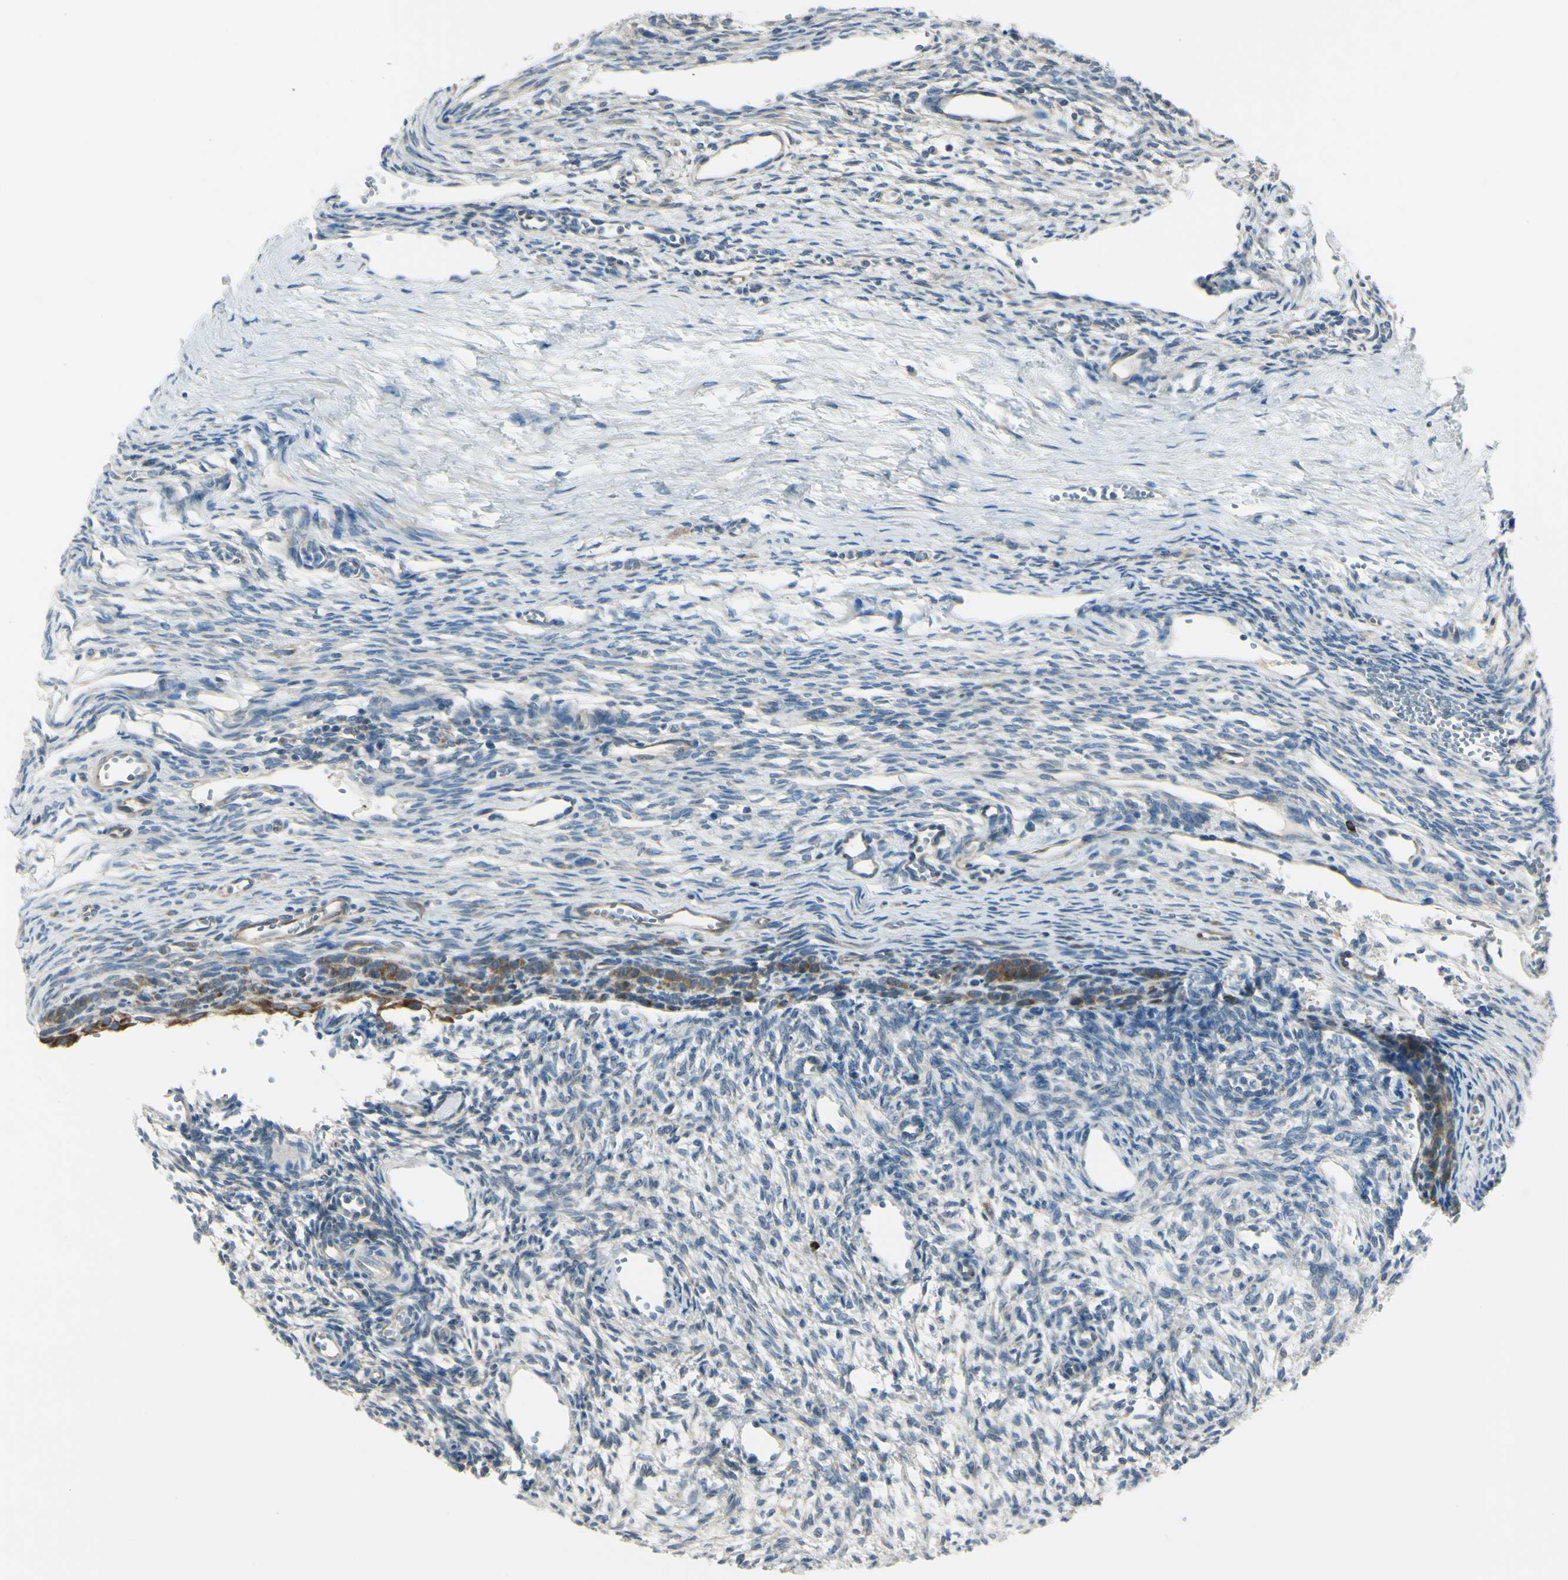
{"staining": {"intensity": "weak", "quantity": ">75%", "location": "cytoplasmic/membranous"}, "tissue": "ovary", "cell_type": "Follicle cells", "image_type": "normal", "snomed": [{"axis": "morphology", "description": "Normal tissue, NOS"}, {"axis": "topography", "description": "Ovary"}], "caption": "Follicle cells exhibit low levels of weak cytoplasmic/membranous positivity in approximately >75% of cells in normal ovary. (Stains: DAB (3,3'-diaminobenzidine) in brown, nuclei in blue, Microscopy: brightfield microscopy at high magnification).", "gene": "SELENOS", "patient": {"sex": "female", "age": 33}}